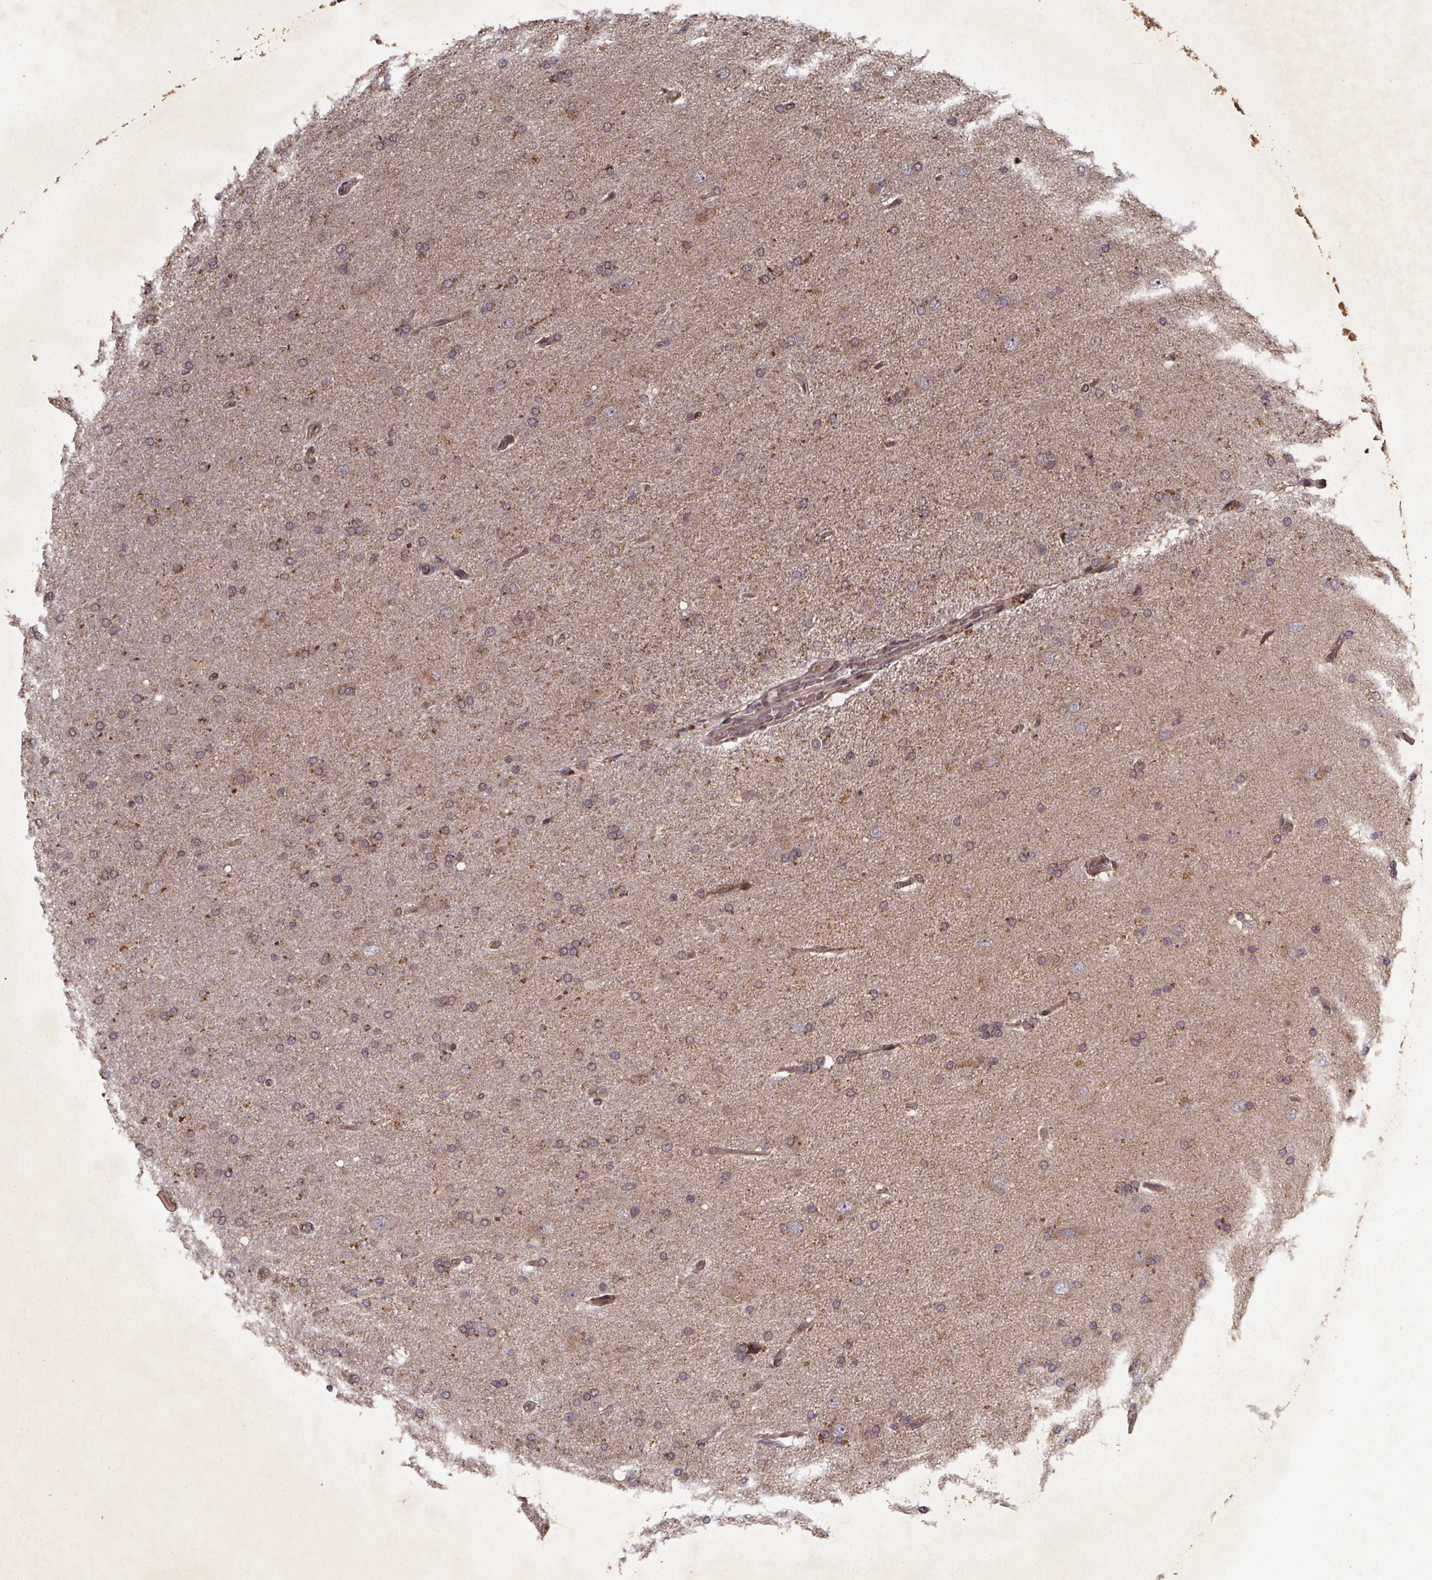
{"staining": {"intensity": "moderate", "quantity": "<25%", "location": "cytoplasmic/membranous"}, "tissue": "glioma", "cell_type": "Tumor cells", "image_type": "cancer", "snomed": [{"axis": "morphology", "description": "Glioma, malignant, High grade"}, {"axis": "topography", "description": "Cerebral cortex"}], "caption": "The image shows a brown stain indicating the presence of a protein in the cytoplasmic/membranous of tumor cells in high-grade glioma (malignant). The staining was performed using DAB, with brown indicating positive protein expression. Nuclei are stained blue with hematoxylin.", "gene": "PIERCE2", "patient": {"sex": "male", "age": 70}}